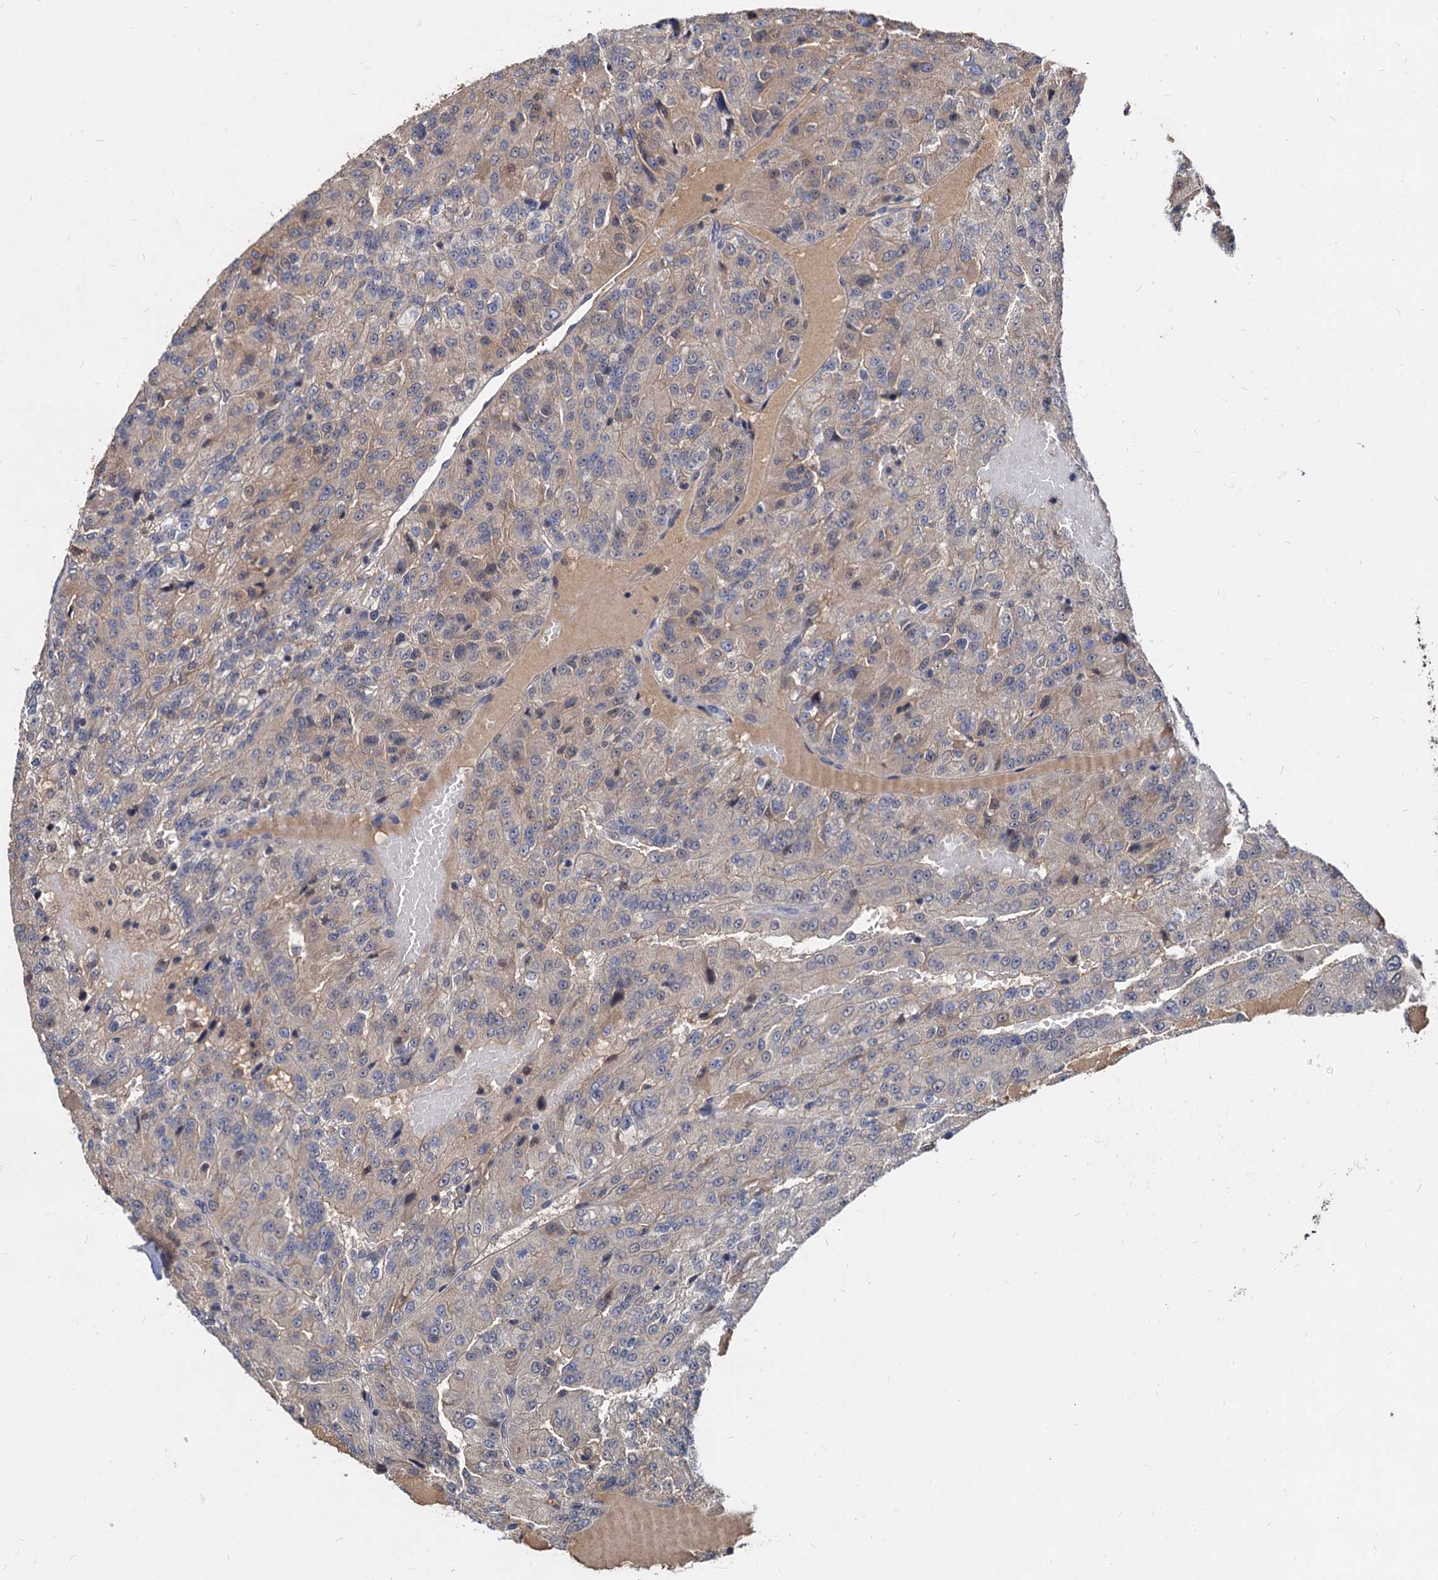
{"staining": {"intensity": "negative", "quantity": "none", "location": "none"}, "tissue": "renal cancer", "cell_type": "Tumor cells", "image_type": "cancer", "snomed": [{"axis": "morphology", "description": "Adenocarcinoma, NOS"}, {"axis": "topography", "description": "Kidney"}], "caption": "A micrograph of renal adenocarcinoma stained for a protein demonstrates no brown staining in tumor cells.", "gene": "PSMD4", "patient": {"sex": "female", "age": 63}}